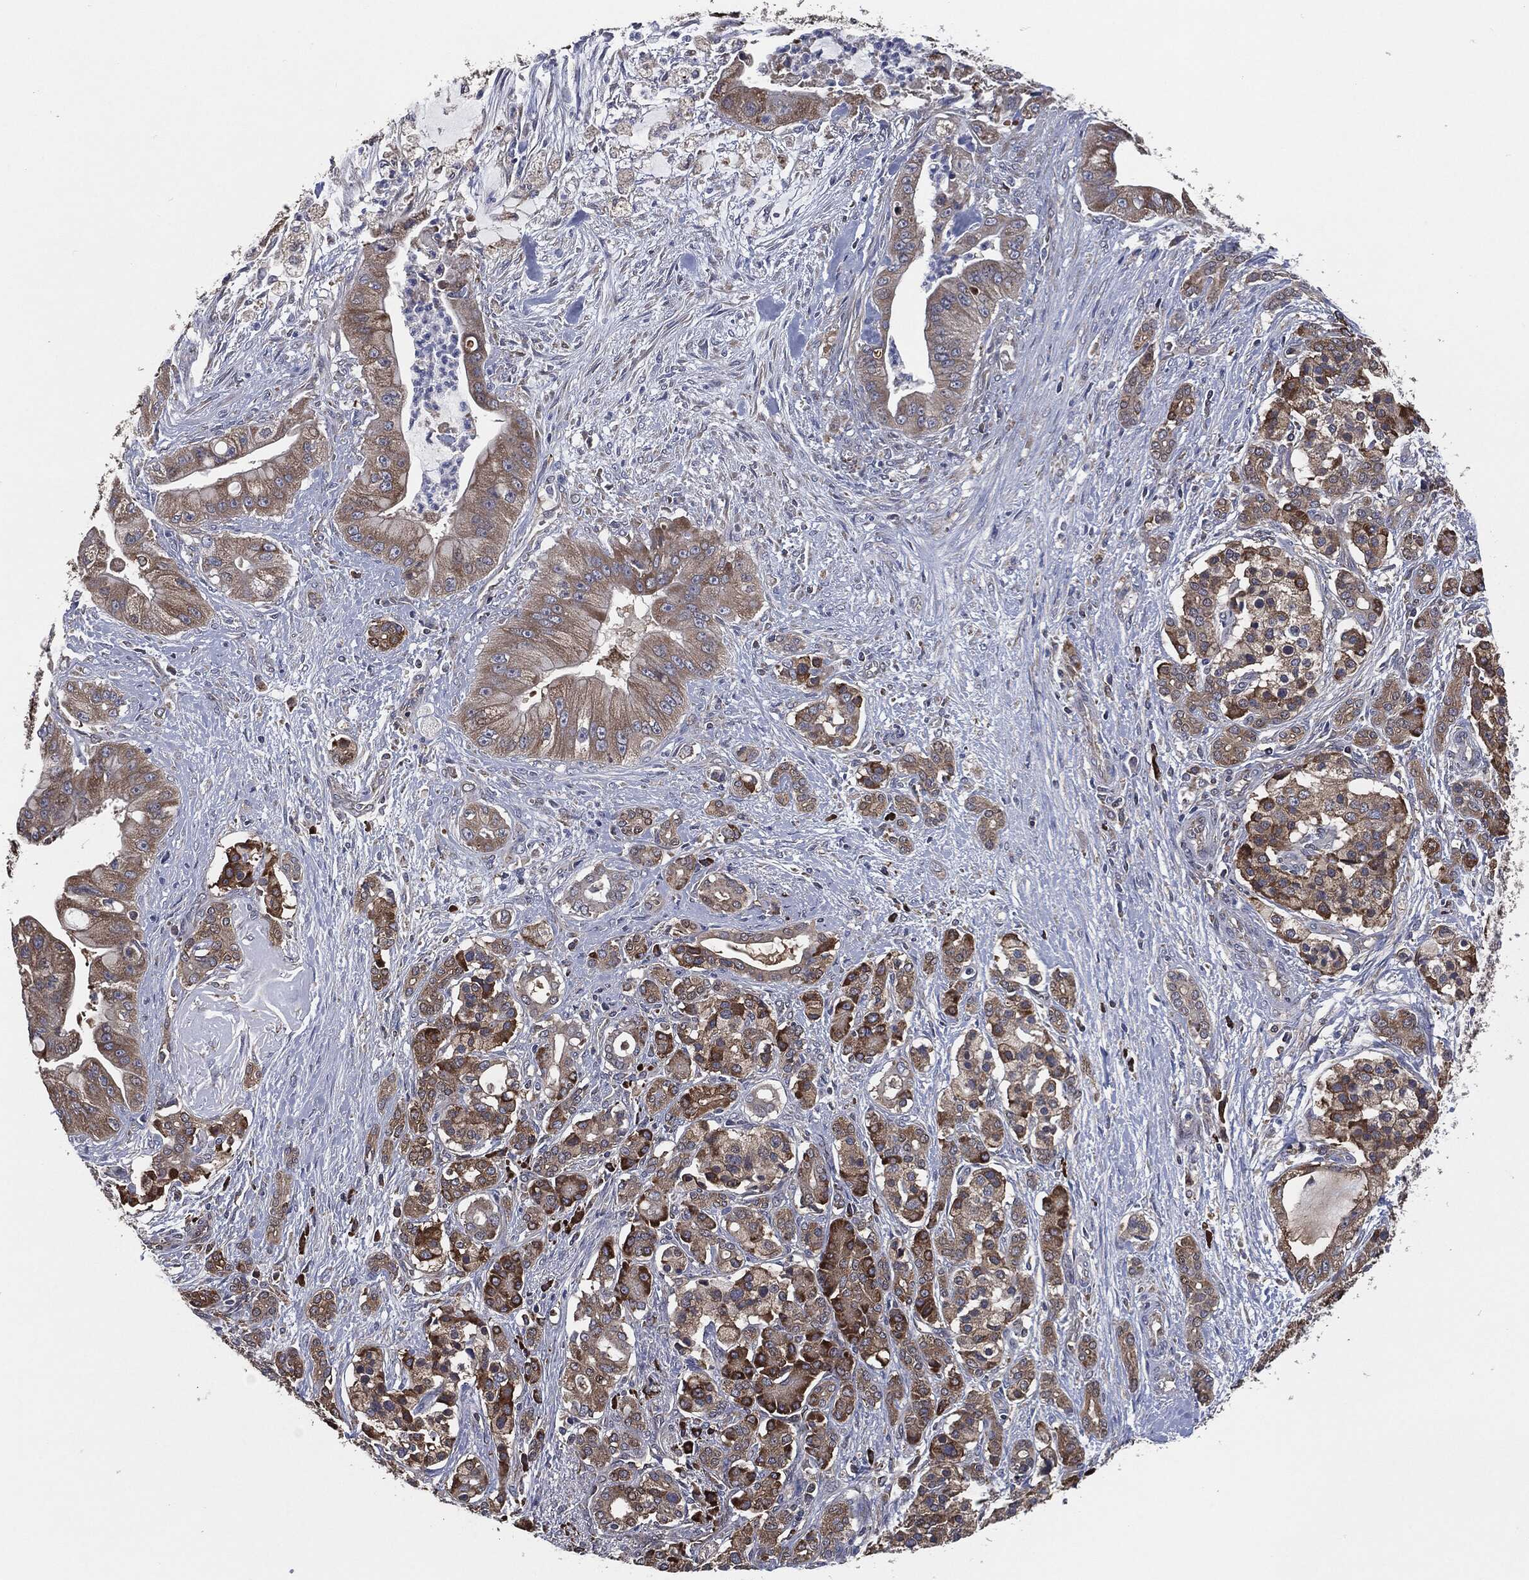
{"staining": {"intensity": "moderate", "quantity": ">75%", "location": "cytoplasmic/membranous"}, "tissue": "pancreatic cancer", "cell_type": "Tumor cells", "image_type": "cancer", "snomed": [{"axis": "morphology", "description": "Normal tissue, NOS"}, {"axis": "morphology", "description": "Inflammation, NOS"}, {"axis": "morphology", "description": "Adenocarcinoma, NOS"}, {"axis": "topography", "description": "Pancreas"}], "caption": "The micrograph displays immunohistochemical staining of pancreatic adenocarcinoma. There is moderate cytoplasmic/membranous expression is seen in about >75% of tumor cells.", "gene": "PRDX4", "patient": {"sex": "male", "age": 57}}